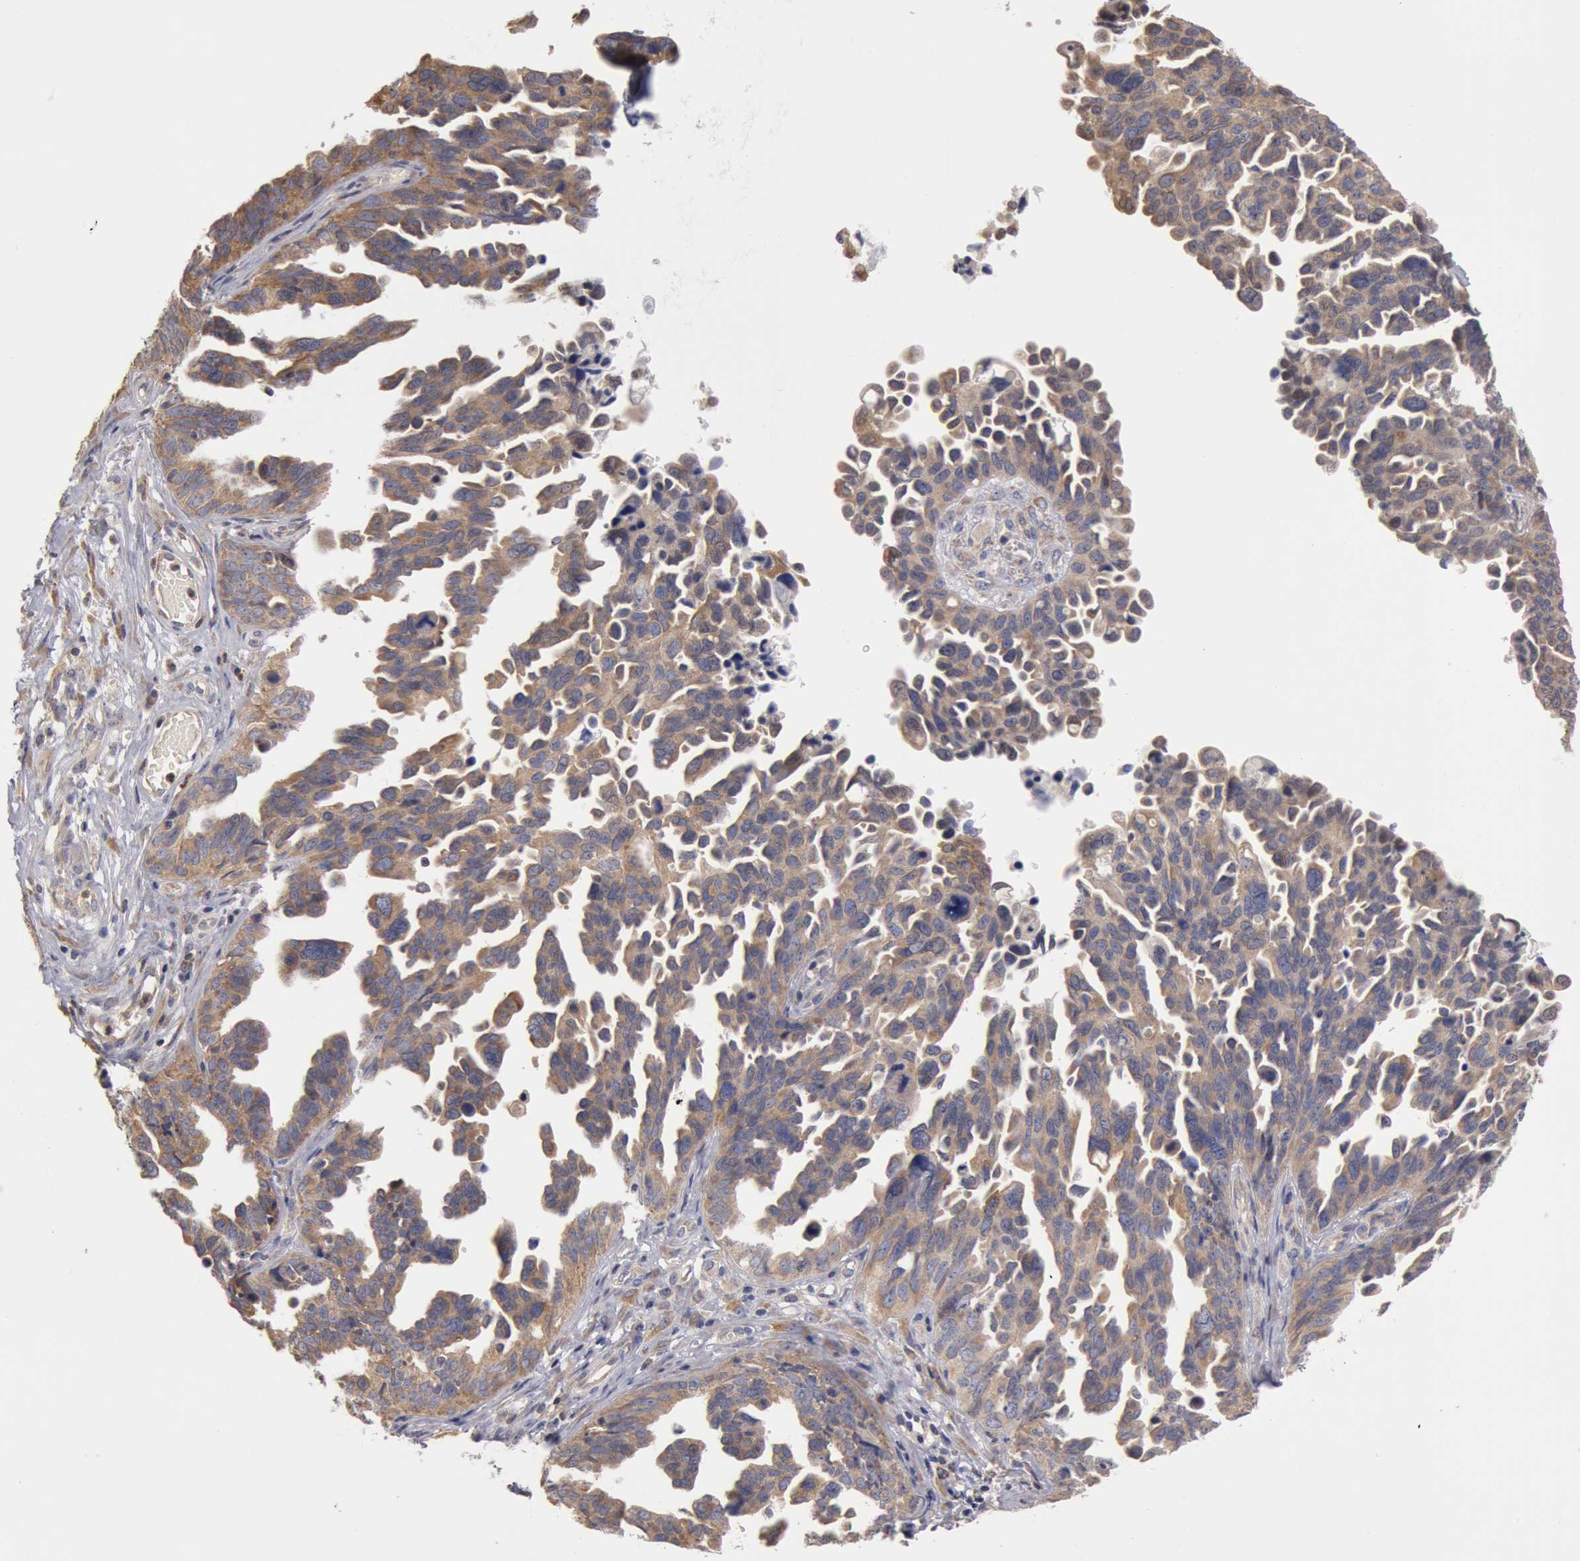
{"staining": {"intensity": "moderate", "quantity": "25%-75%", "location": "cytoplasmic/membranous"}, "tissue": "ovarian cancer", "cell_type": "Tumor cells", "image_type": "cancer", "snomed": [{"axis": "morphology", "description": "Cystadenocarcinoma, serous, NOS"}, {"axis": "topography", "description": "Ovary"}], "caption": "Tumor cells exhibit medium levels of moderate cytoplasmic/membranous expression in approximately 25%-75% of cells in human serous cystadenocarcinoma (ovarian).", "gene": "OSBPL8", "patient": {"sex": "female", "age": 64}}